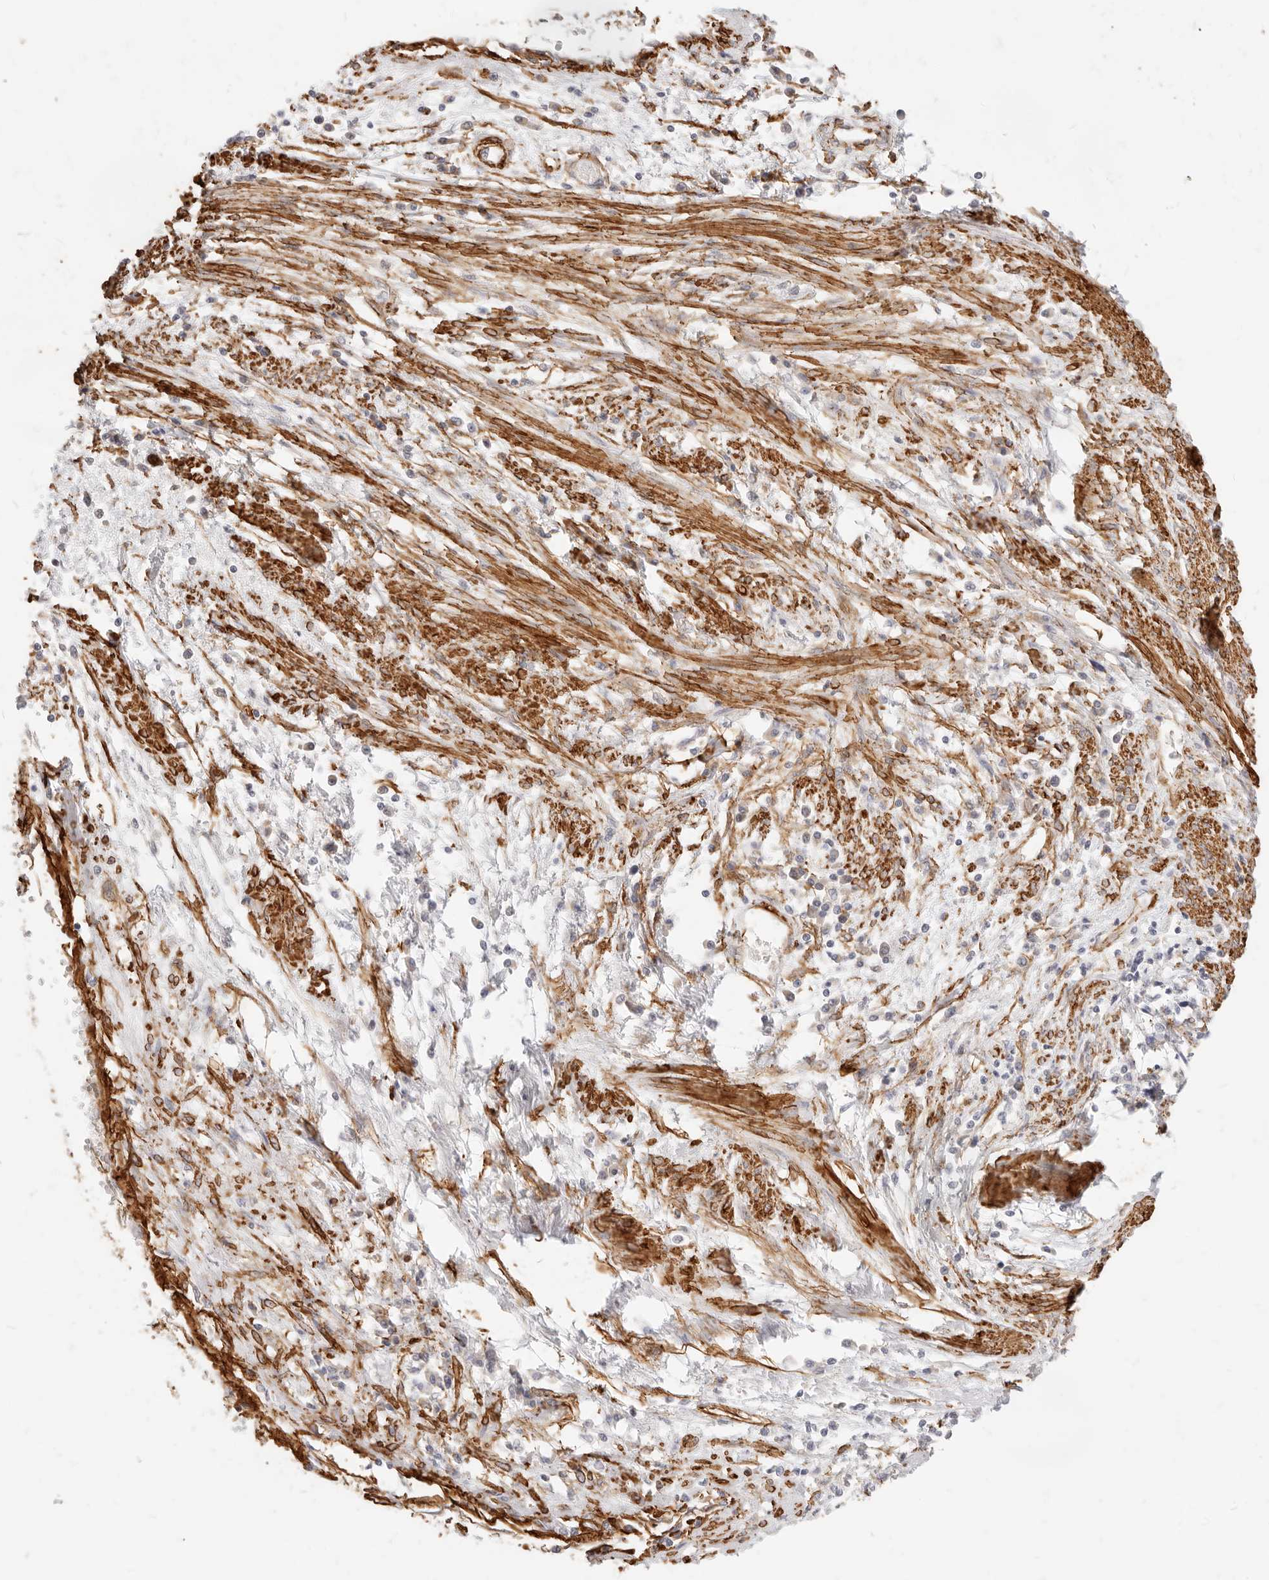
{"staining": {"intensity": "negative", "quantity": "none", "location": "none"}, "tissue": "cervical cancer", "cell_type": "Tumor cells", "image_type": "cancer", "snomed": [{"axis": "morphology", "description": "Squamous cell carcinoma, NOS"}, {"axis": "topography", "description": "Cervix"}], "caption": "Tumor cells are negative for brown protein staining in cervical squamous cell carcinoma.", "gene": "TMTC2", "patient": {"sex": "female", "age": 57}}